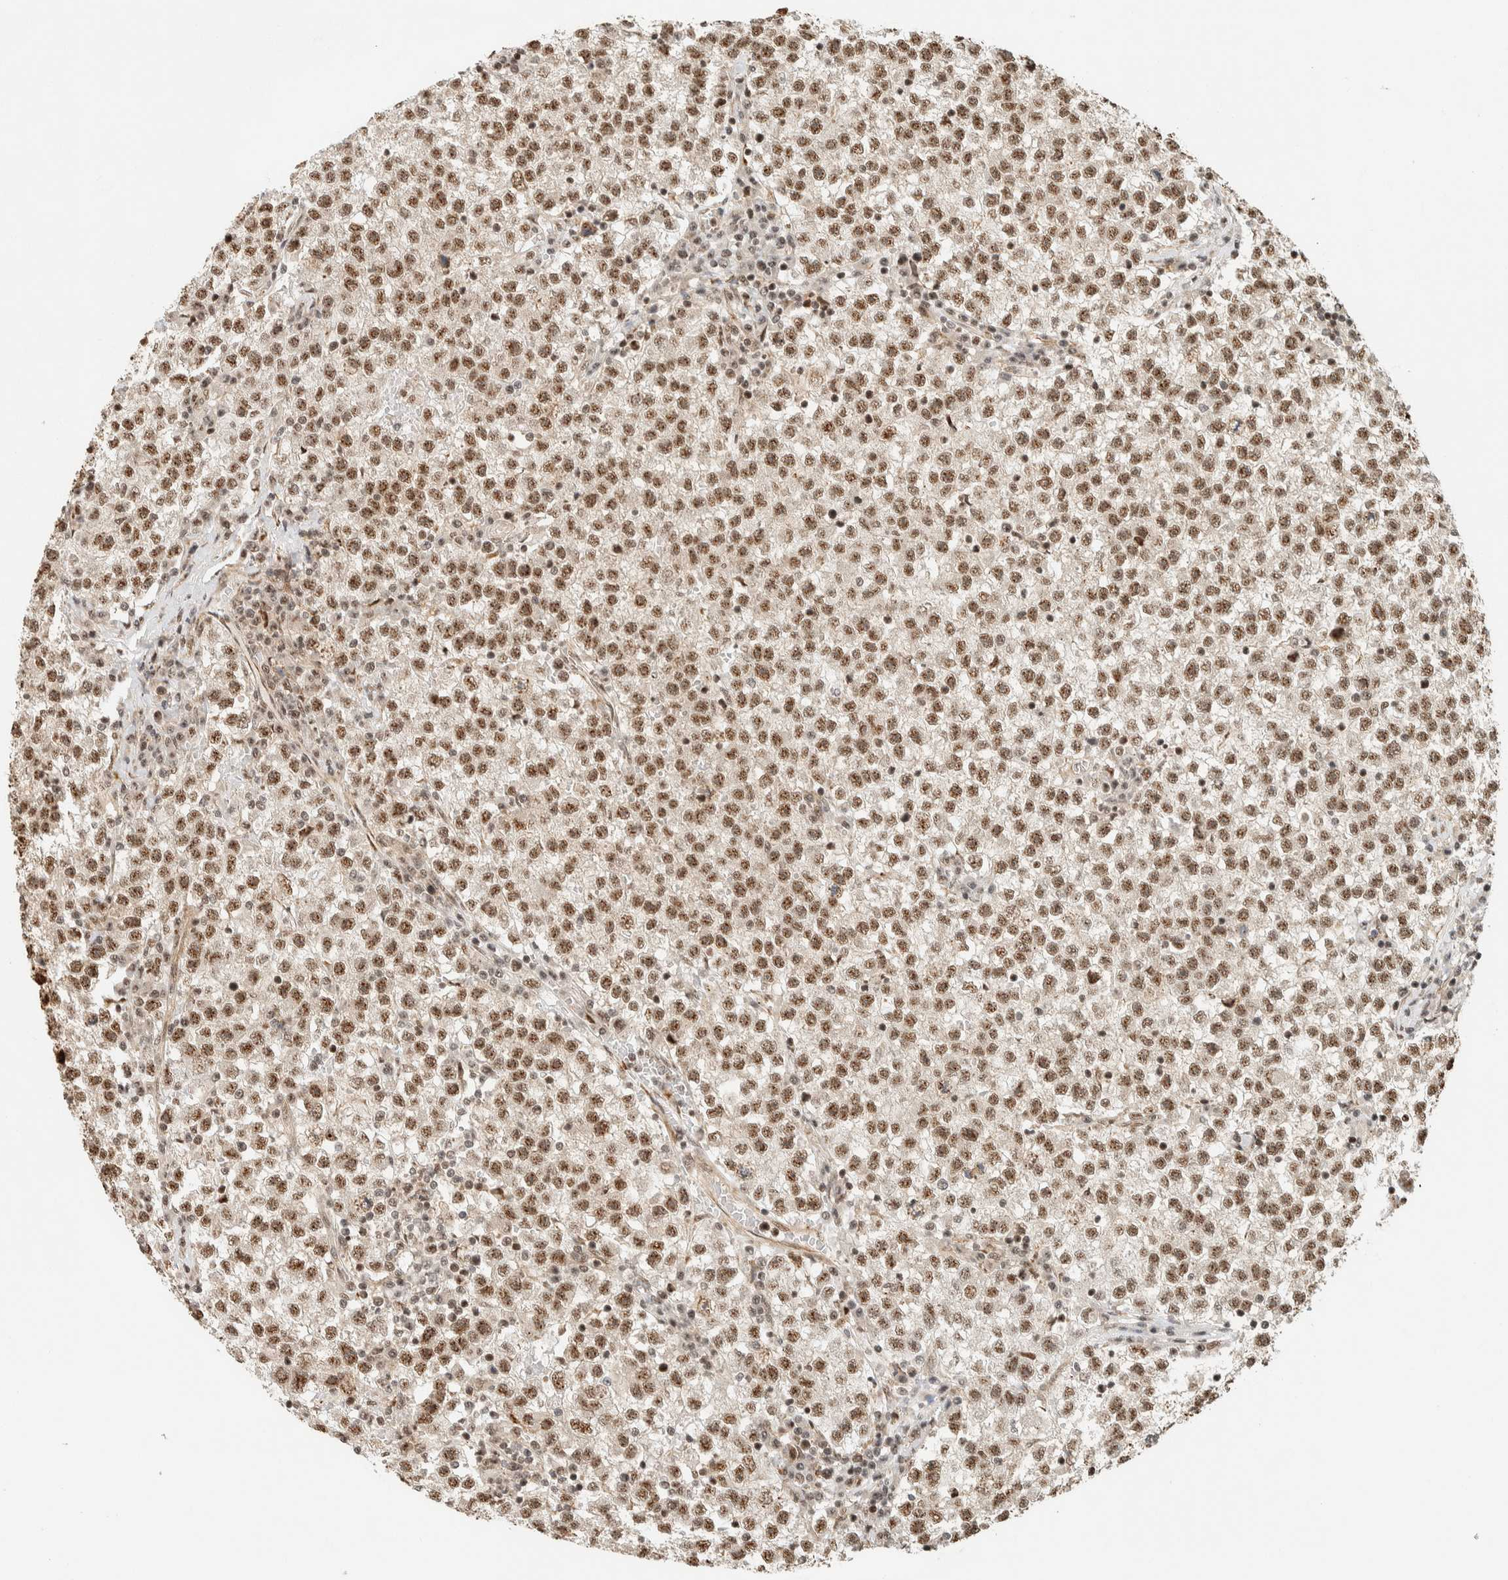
{"staining": {"intensity": "moderate", "quantity": ">75%", "location": "nuclear"}, "tissue": "testis cancer", "cell_type": "Tumor cells", "image_type": "cancer", "snomed": [{"axis": "morphology", "description": "Seminoma, NOS"}, {"axis": "topography", "description": "Testis"}], "caption": "Human testis cancer (seminoma) stained with a brown dye shows moderate nuclear positive positivity in about >75% of tumor cells.", "gene": "SIK1", "patient": {"sex": "male", "age": 22}}